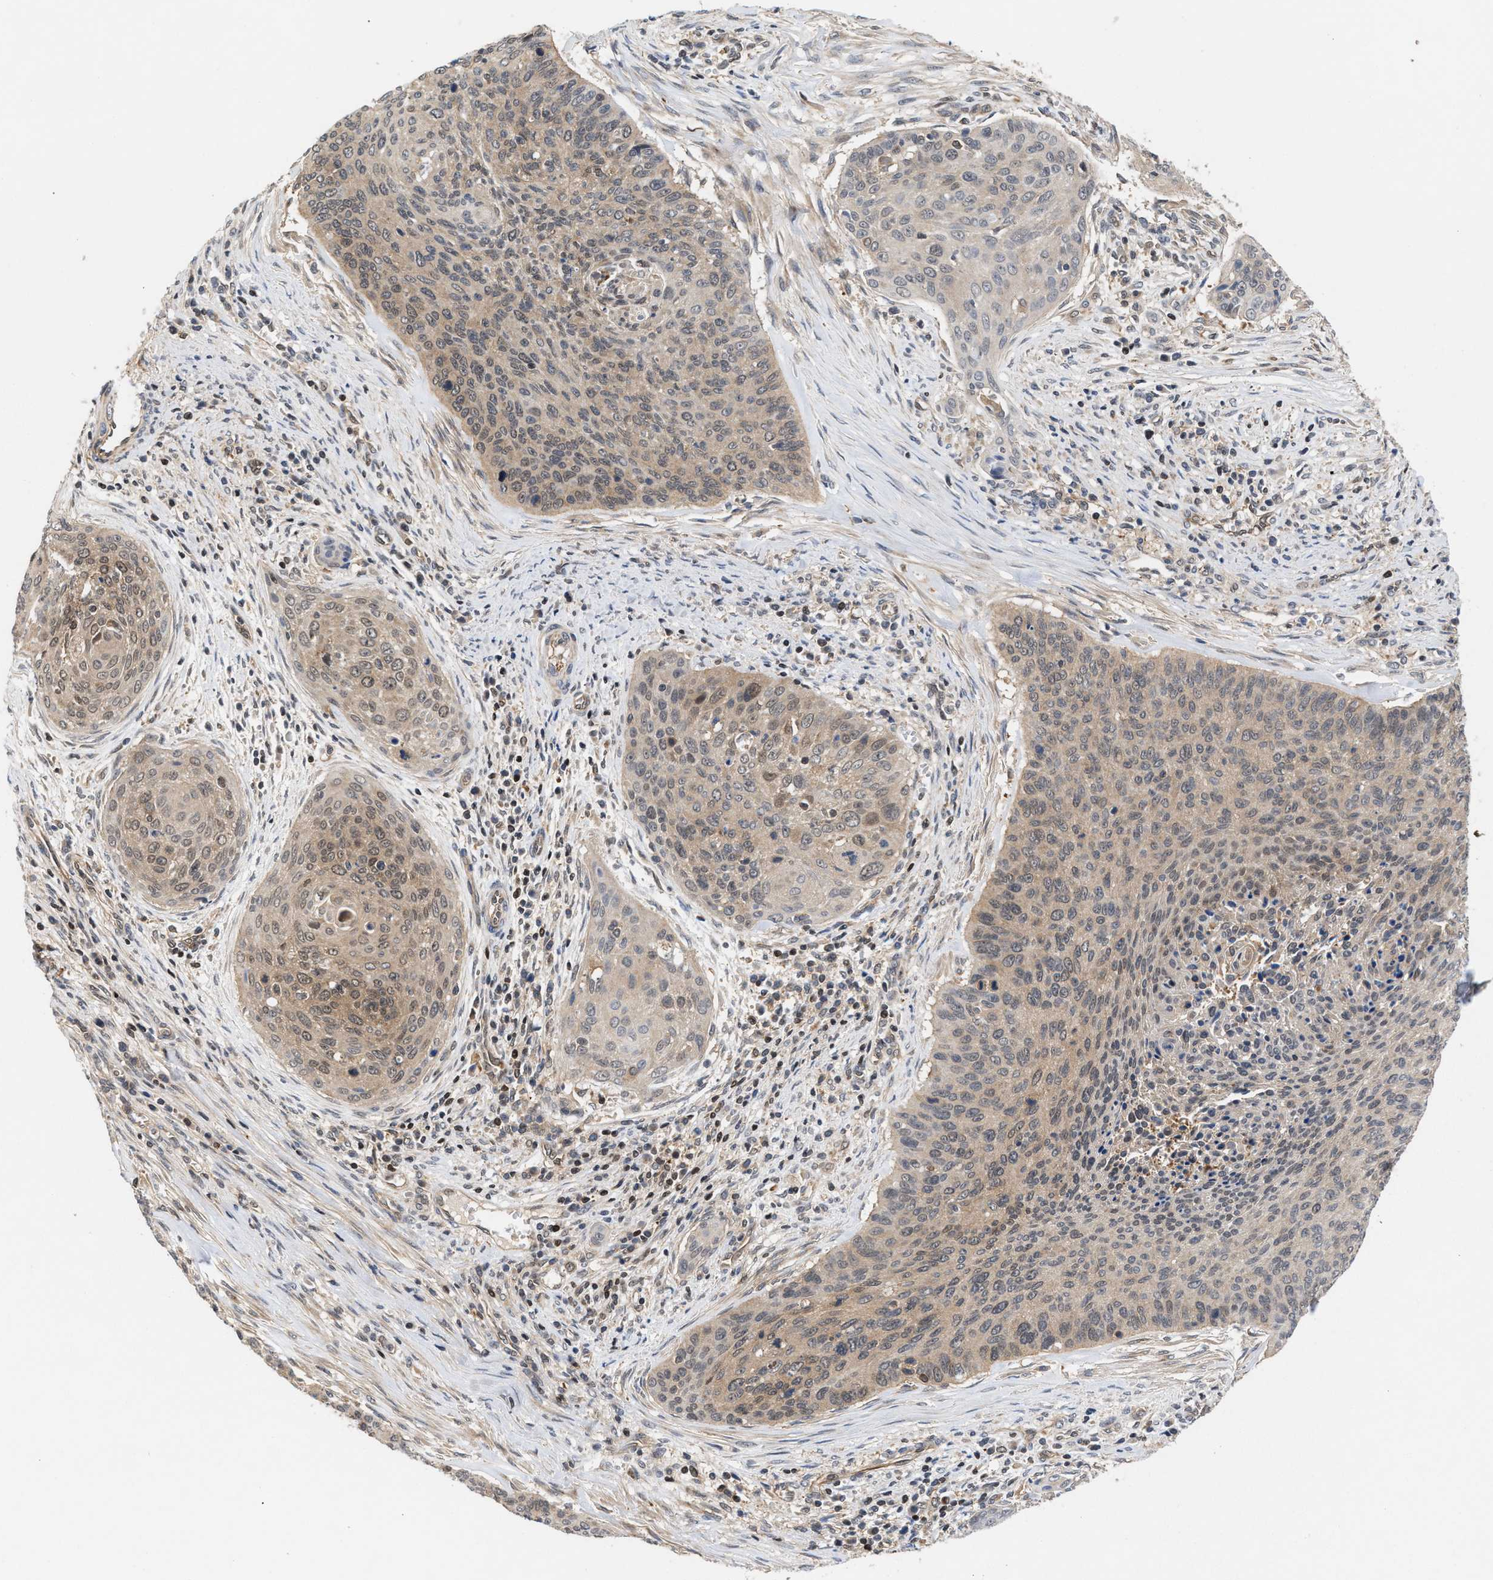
{"staining": {"intensity": "moderate", "quantity": "25%-75%", "location": "cytoplasmic/membranous,nuclear"}, "tissue": "cervical cancer", "cell_type": "Tumor cells", "image_type": "cancer", "snomed": [{"axis": "morphology", "description": "Squamous cell carcinoma, NOS"}, {"axis": "topography", "description": "Cervix"}], "caption": "Immunohistochemistry (IHC) photomicrograph of cervical squamous cell carcinoma stained for a protein (brown), which shows medium levels of moderate cytoplasmic/membranous and nuclear staining in approximately 25%-75% of tumor cells.", "gene": "GLOD4", "patient": {"sex": "female", "age": 55}}